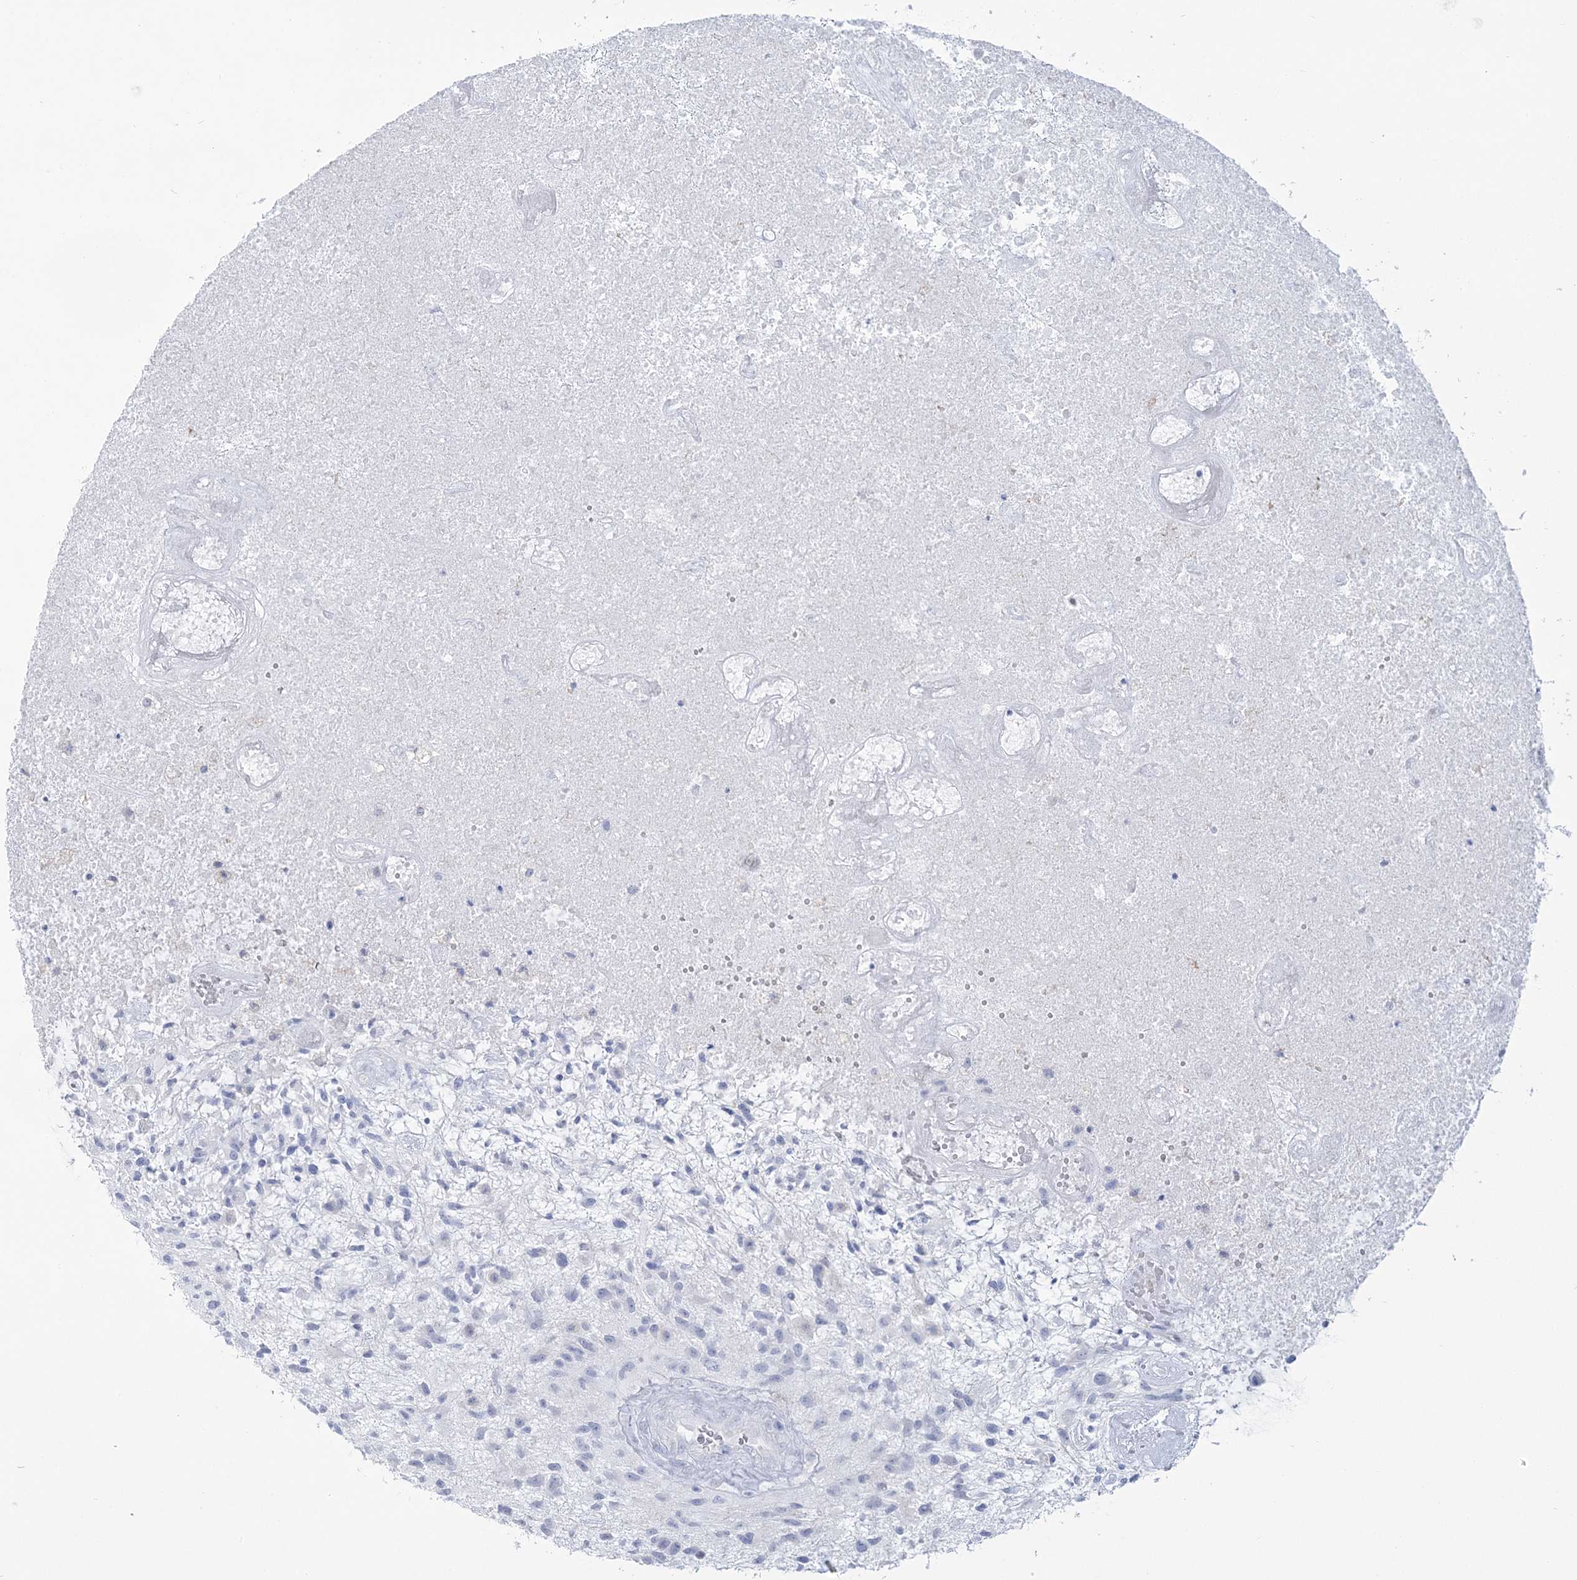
{"staining": {"intensity": "negative", "quantity": "none", "location": "none"}, "tissue": "glioma", "cell_type": "Tumor cells", "image_type": "cancer", "snomed": [{"axis": "morphology", "description": "Glioma, malignant, High grade"}, {"axis": "topography", "description": "Brain"}], "caption": "Malignant high-grade glioma stained for a protein using immunohistochemistry (IHC) displays no positivity tumor cells.", "gene": "ZNF843", "patient": {"sex": "male", "age": 47}}